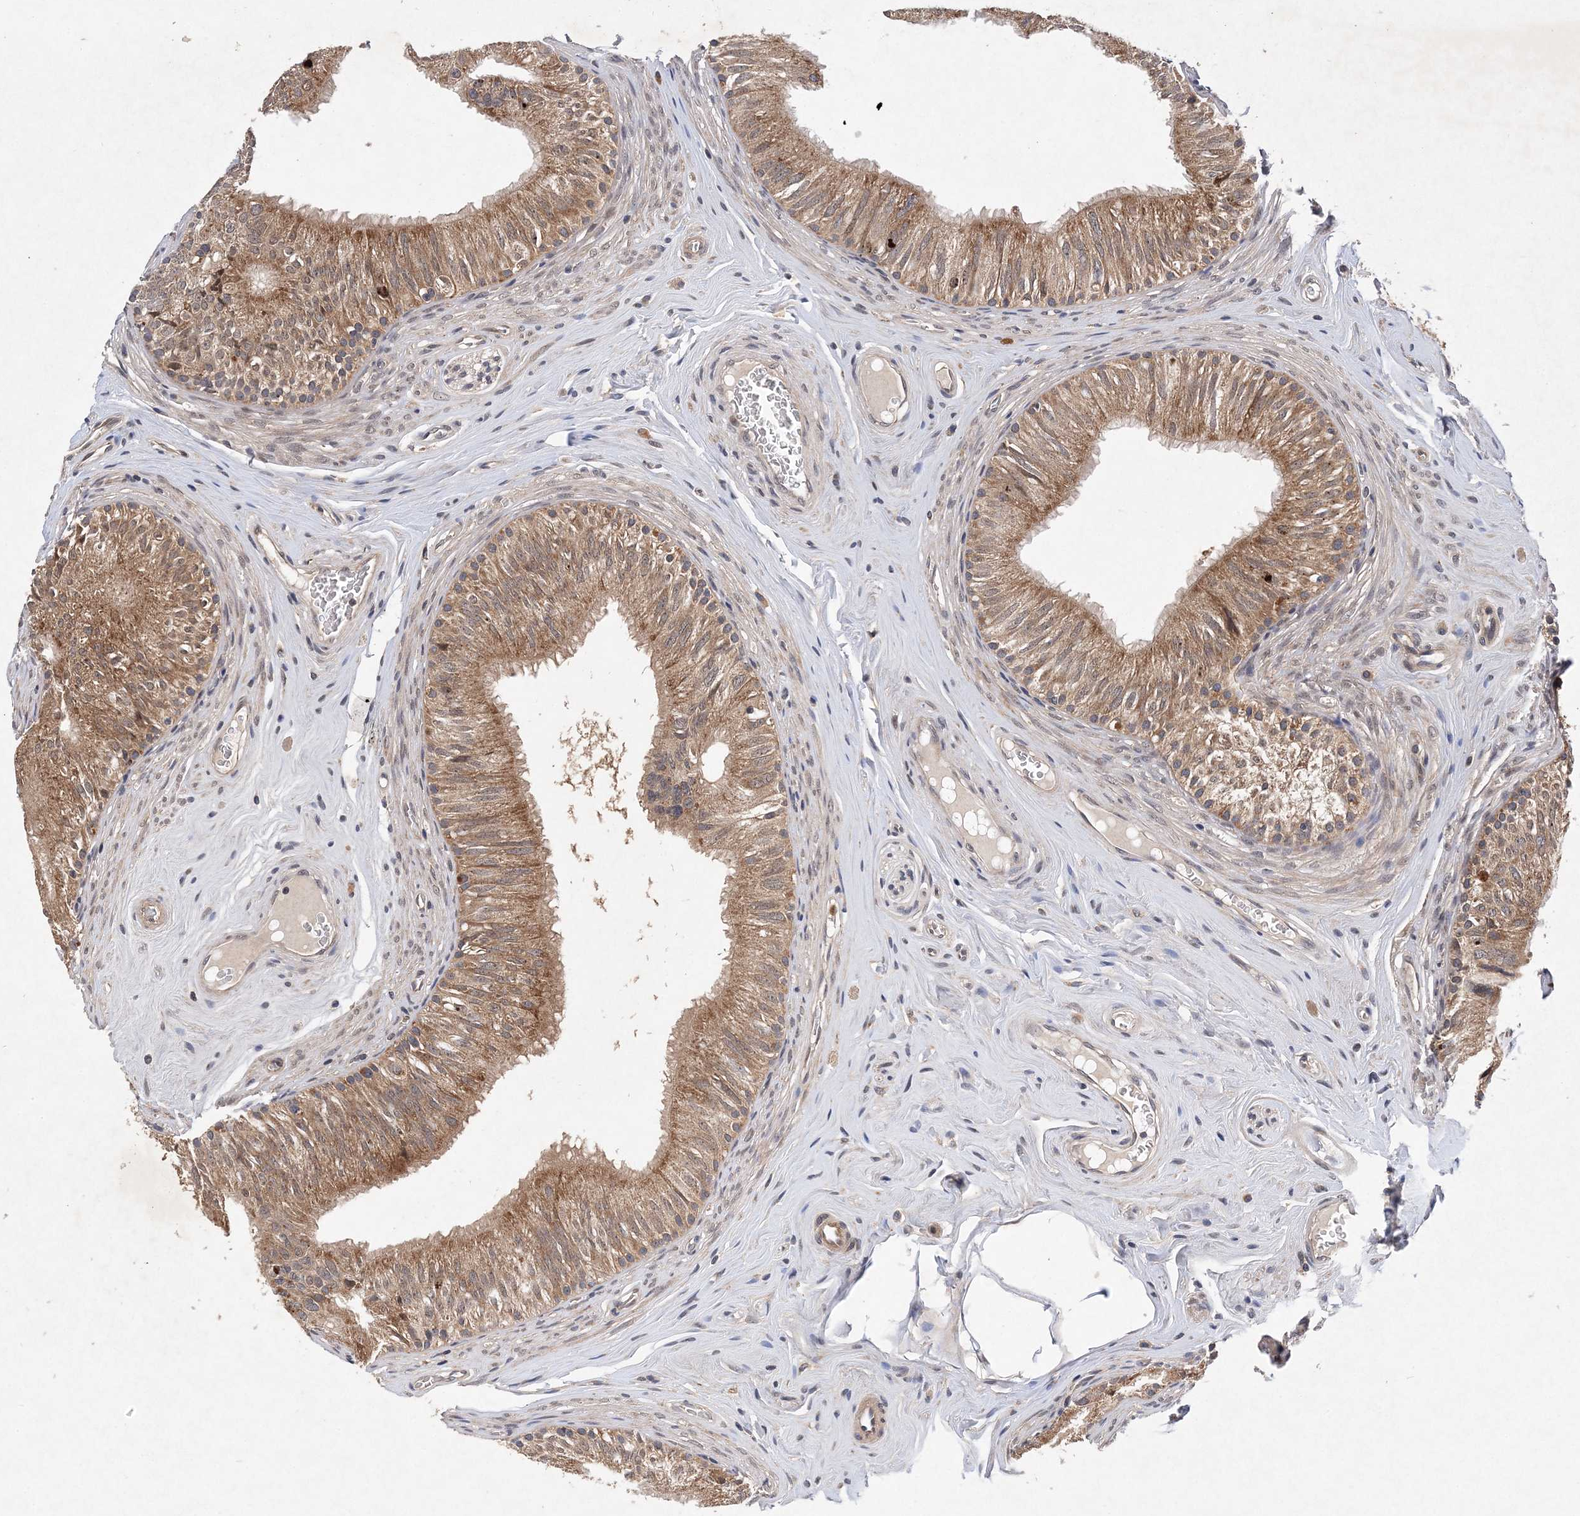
{"staining": {"intensity": "moderate", "quantity": ">75%", "location": "cytoplasmic/membranous"}, "tissue": "epididymis", "cell_type": "Glandular cells", "image_type": "normal", "snomed": [{"axis": "morphology", "description": "Normal tissue, NOS"}, {"axis": "topography", "description": "Epididymis"}], "caption": "Immunohistochemistry image of benign epididymis: epididymis stained using IHC displays medium levels of moderate protein expression localized specifically in the cytoplasmic/membranous of glandular cells, appearing as a cytoplasmic/membranous brown color.", "gene": "PROSER1", "patient": {"sex": "male", "age": 46}}